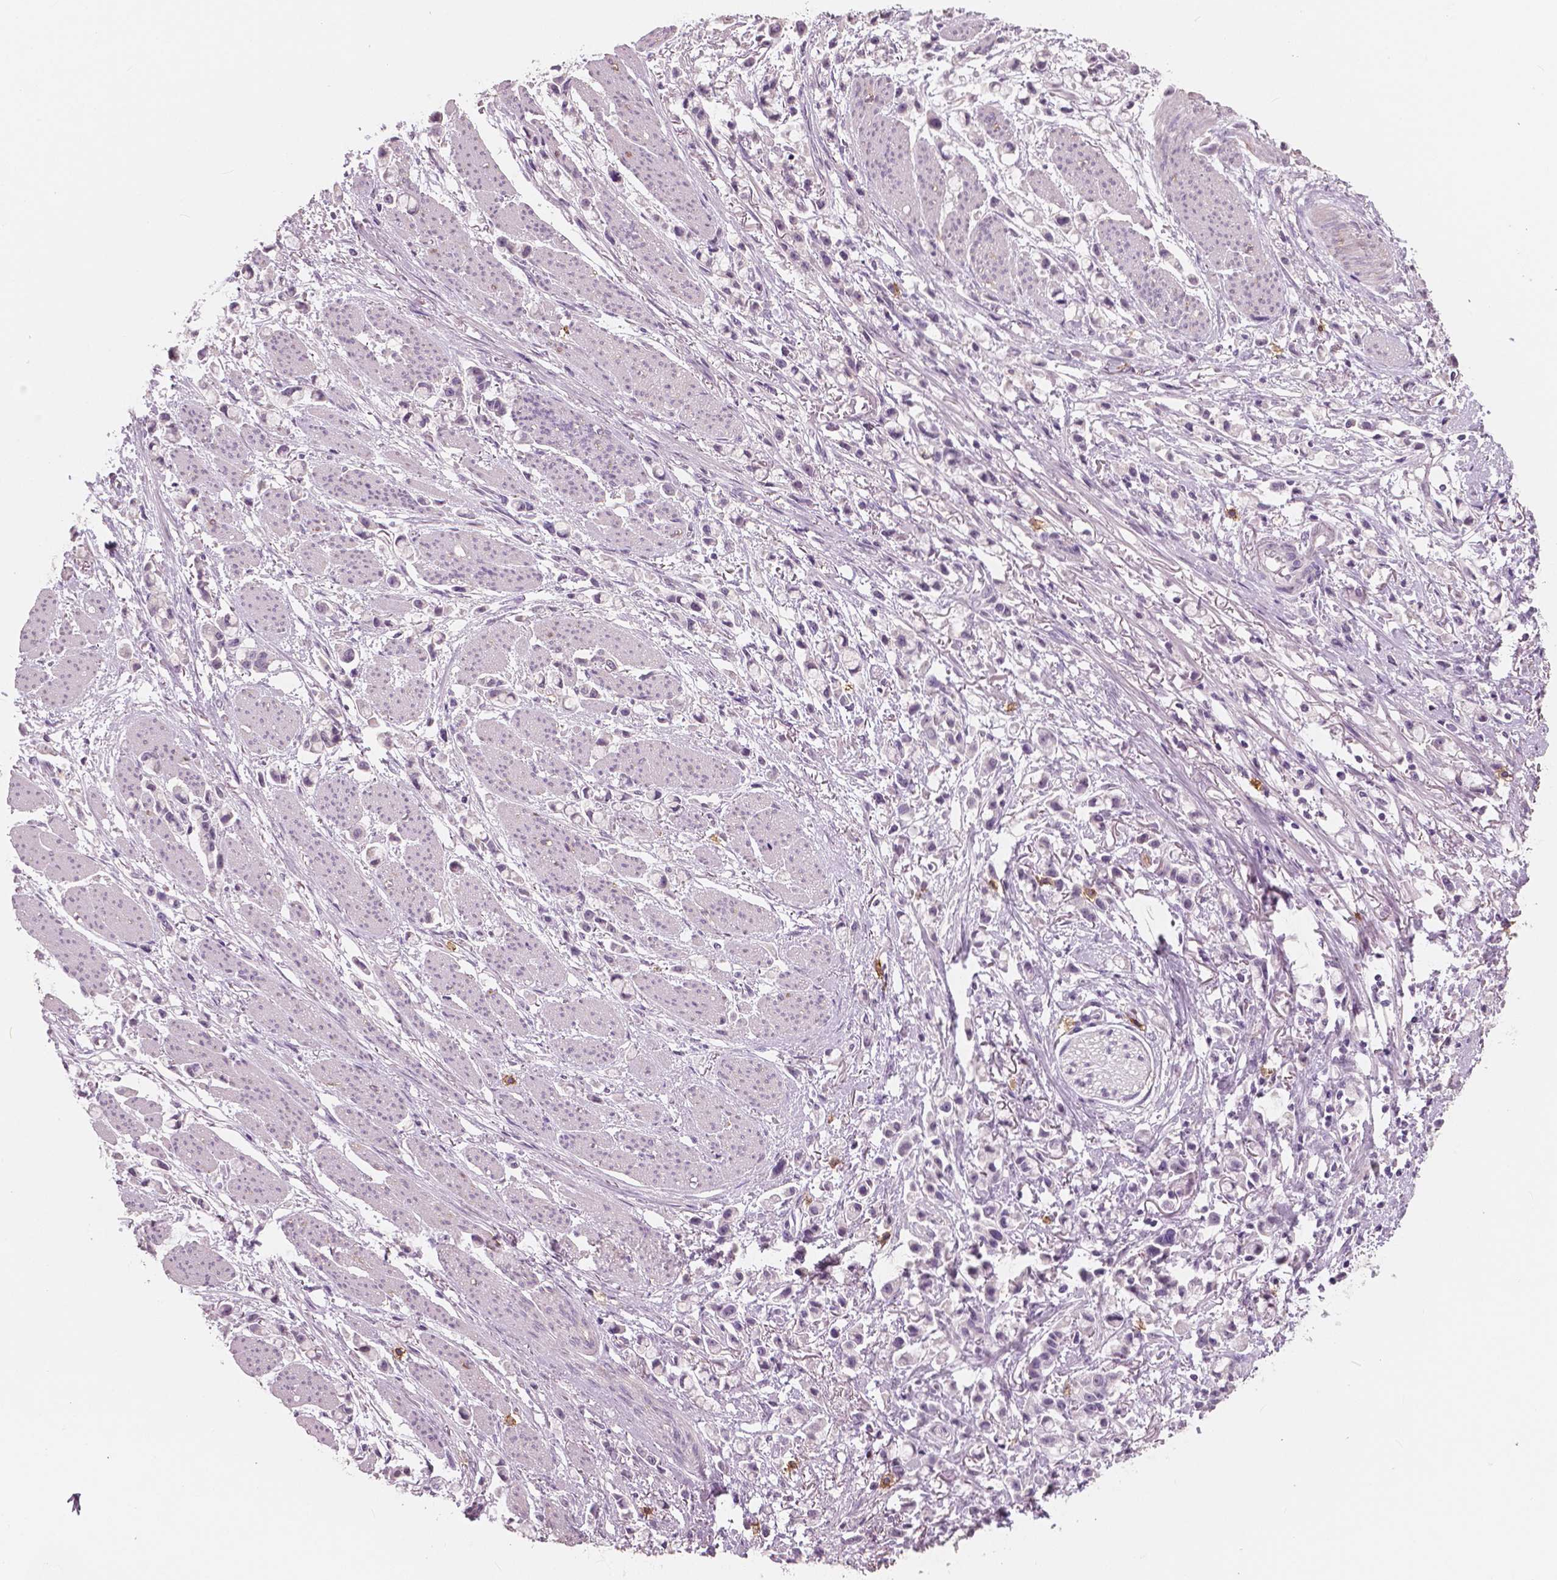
{"staining": {"intensity": "negative", "quantity": "none", "location": "none"}, "tissue": "stomach cancer", "cell_type": "Tumor cells", "image_type": "cancer", "snomed": [{"axis": "morphology", "description": "Adenocarcinoma, NOS"}, {"axis": "topography", "description": "Stomach"}], "caption": "An IHC histopathology image of stomach cancer (adenocarcinoma) is shown. There is no staining in tumor cells of stomach cancer (adenocarcinoma).", "gene": "KIT", "patient": {"sex": "female", "age": 81}}